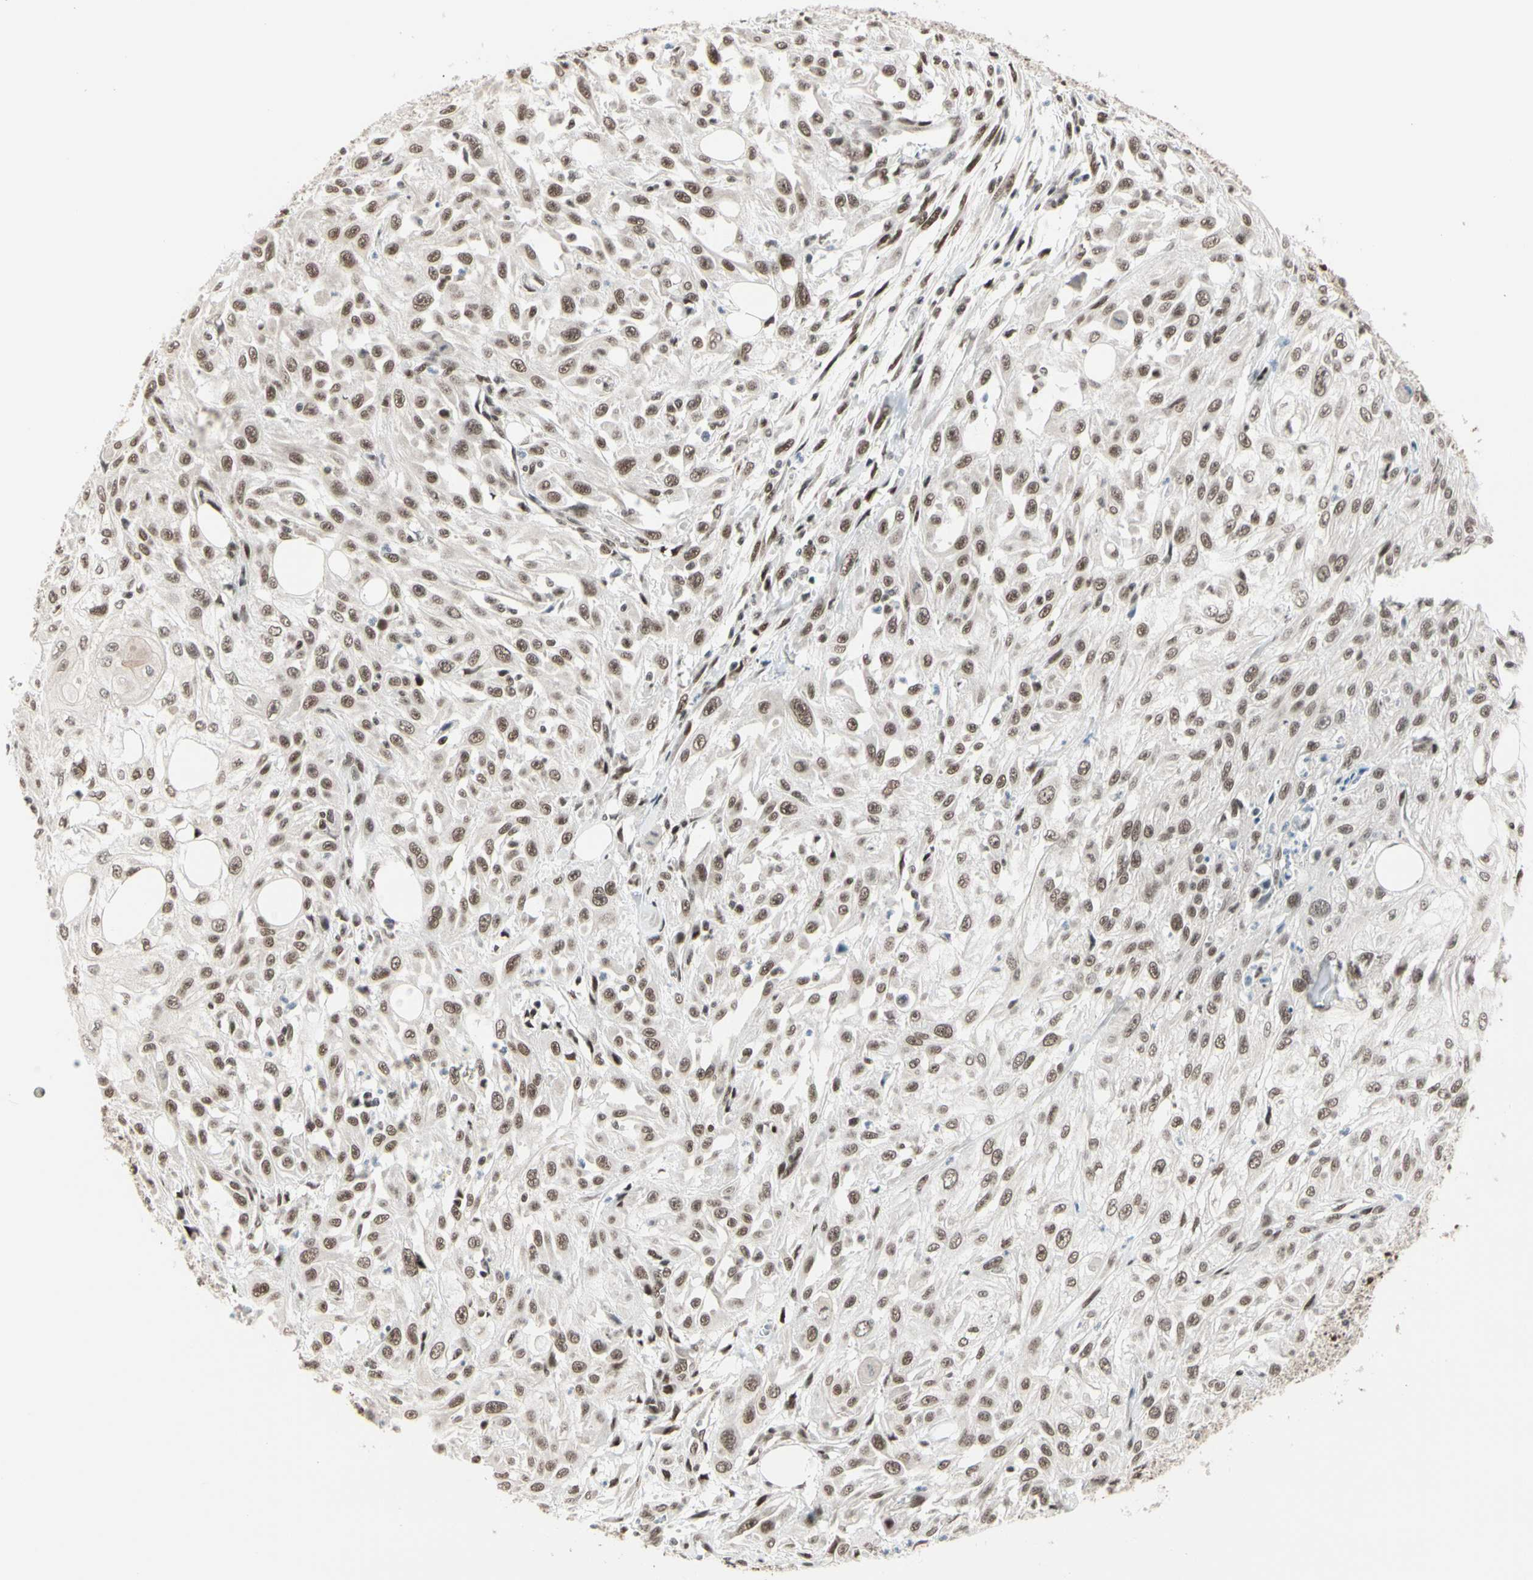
{"staining": {"intensity": "moderate", "quantity": ">75%", "location": "nuclear"}, "tissue": "skin cancer", "cell_type": "Tumor cells", "image_type": "cancer", "snomed": [{"axis": "morphology", "description": "Squamous cell carcinoma, NOS"}, {"axis": "topography", "description": "Skin"}], "caption": "Moderate nuclear positivity for a protein is identified in approximately >75% of tumor cells of skin cancer using immunohistochemistry (IHC).", "gene": "CHAMP1", "patient": {"sex": "male", "age": 75}}